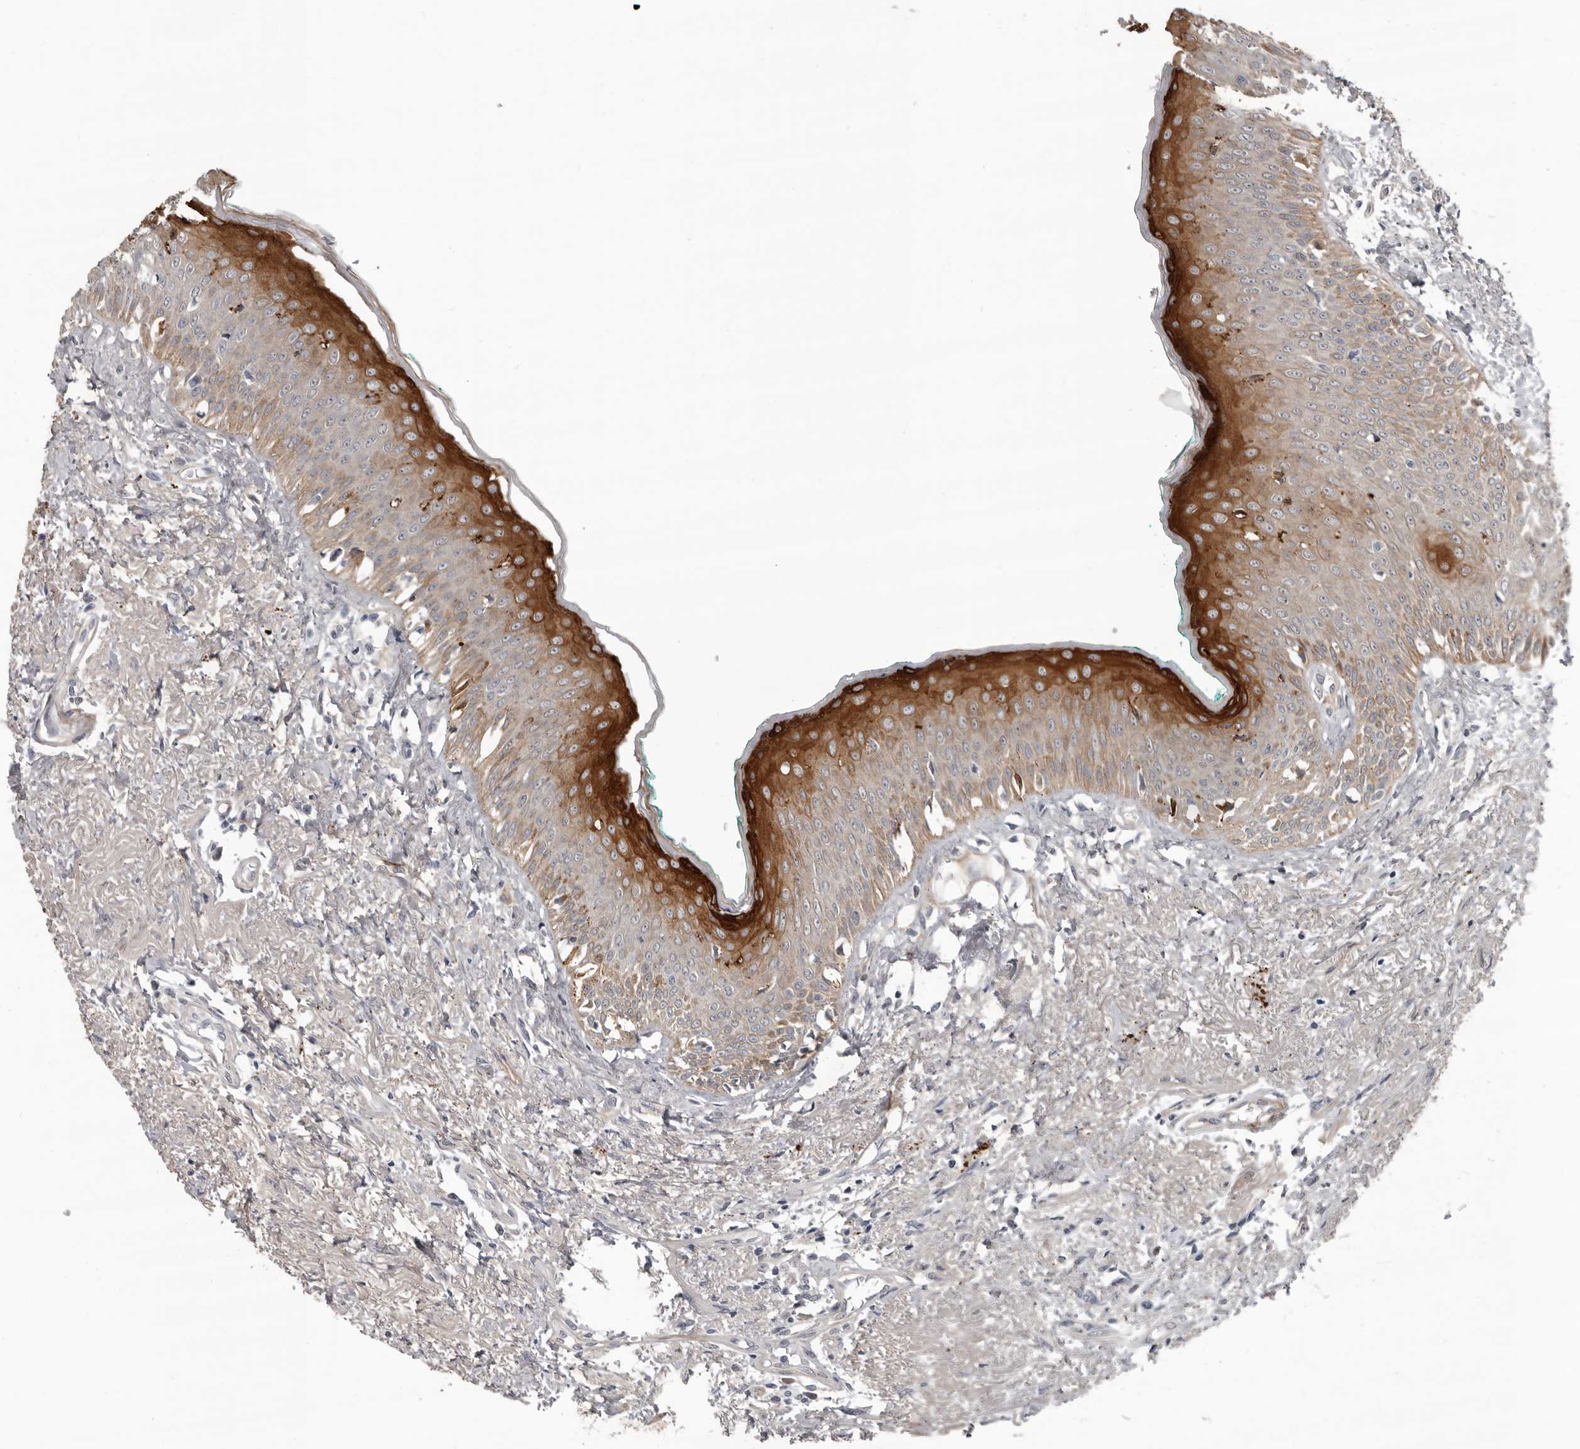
{"staining": {"intensity": "strong", "quantity": "<25%", "location": "cytoplasmic/membranous"}, "tissue": "oral mucosa", "cell_type": "Squamous epithelial cells", "image_type": "normal", "snomed": [{"axis": "morphology", "description": "Normal tissue, NOS"}, {"axis": "topography", "description": "Oral tissue"}], "caption": "Immunohistochemistry (IHC) histopathology image of benign oral mucosa stained for a protein (brown), which reveals medium levels of strong cytoplasmic/membranous staining in approximately <25% of squamous epithelial cells.", "gene": "C1orf216", "patient": {"sex": "female", "age": 70}}